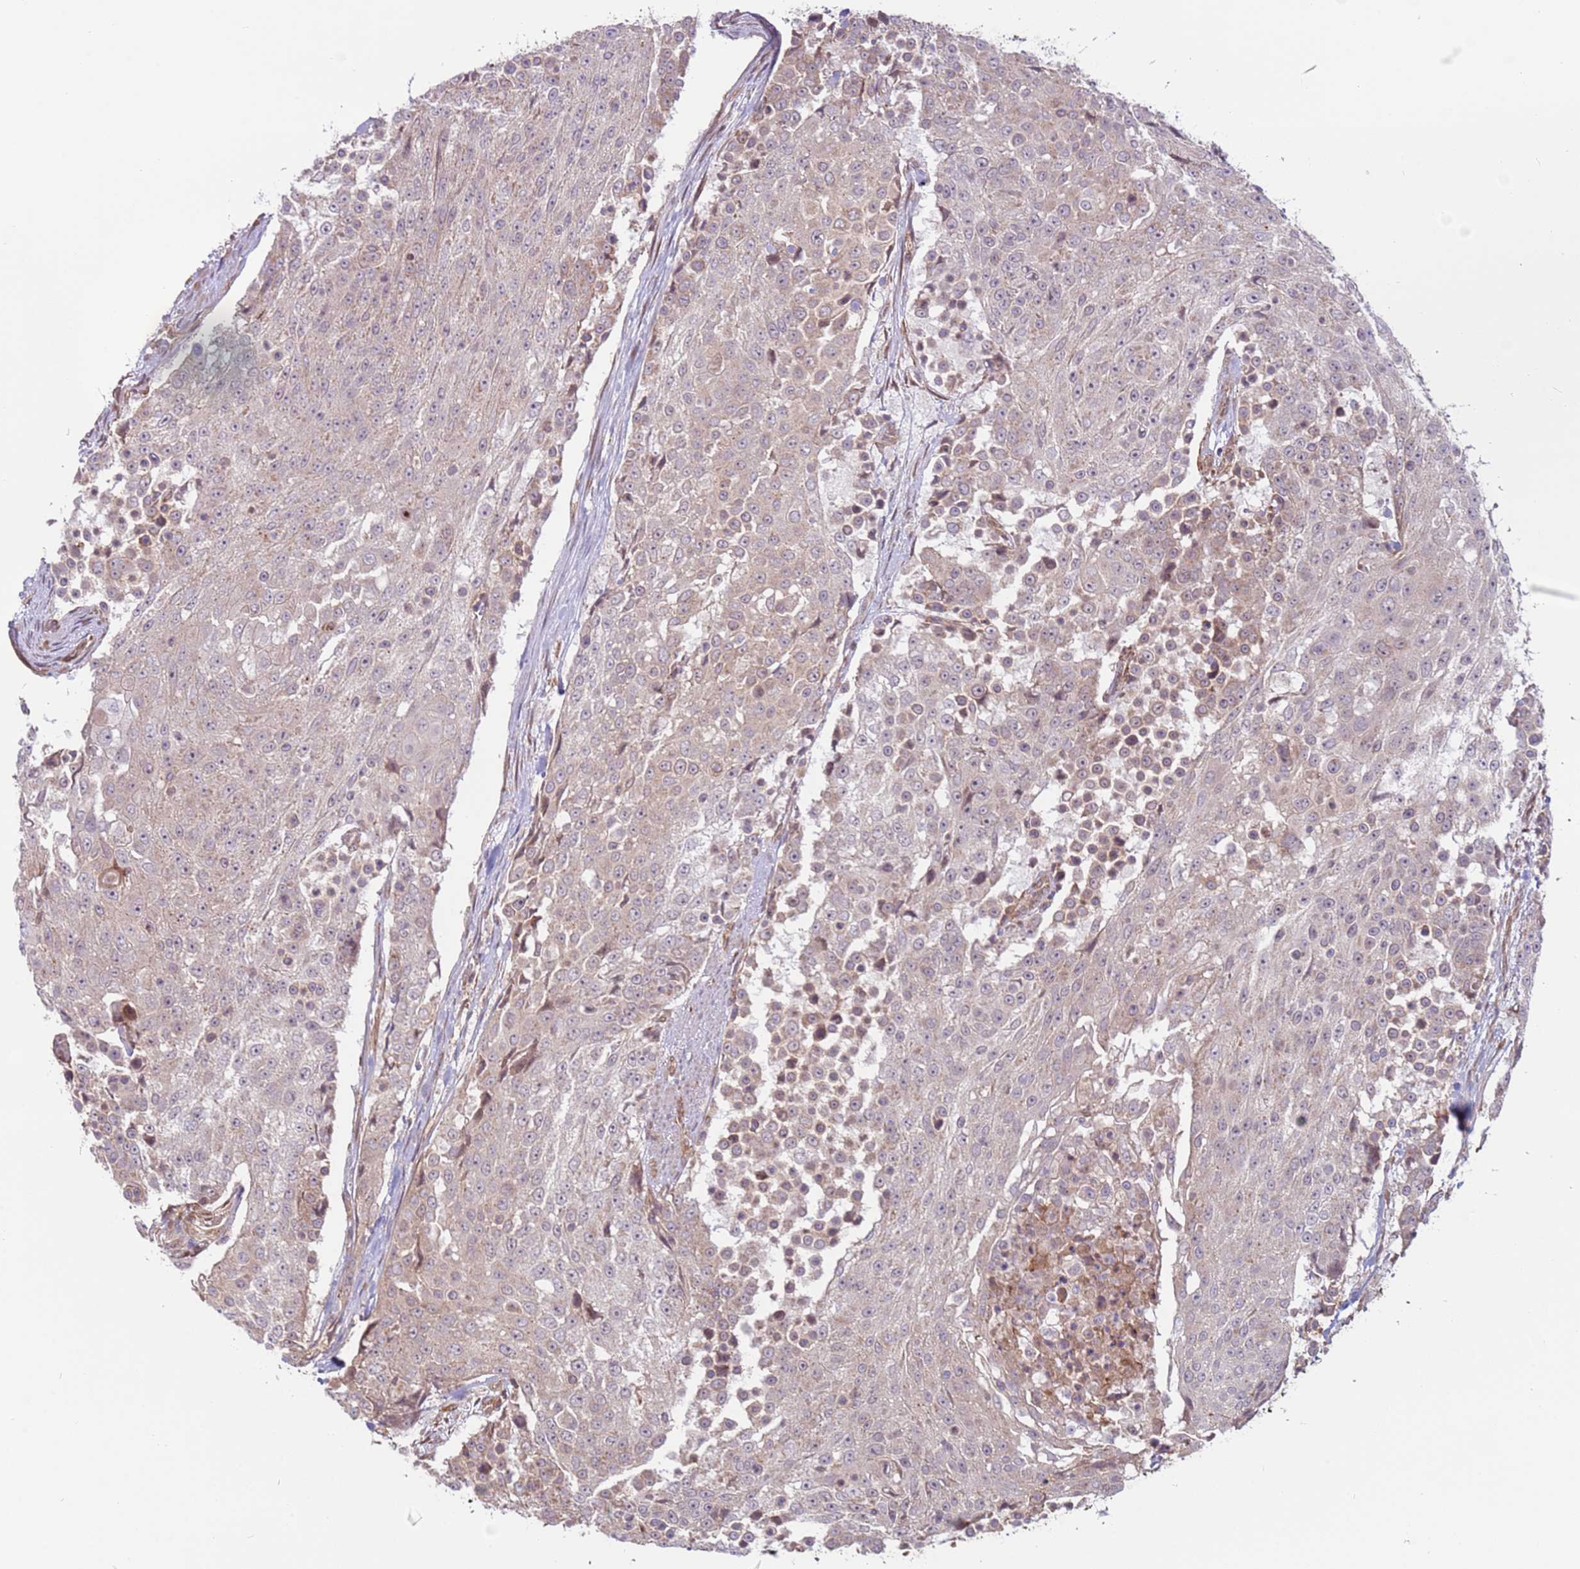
{"staining": {"intensity": "weak", "quantity": "<25%", "location": "cytoplasmic/membranous,nuclear"}, "tissue": "urothelial cancer", "cell_type": "Tumor cells", "image_type": "cancer", "snomed": [{"axis": "morphology", "description": "Urothelial carcinoma, High grade"}, {"axis": "topography", "description": "Urinary bladder"}], "caption": "High-grade urothelial carcinoma was stained to show a protein in brown. There is no significant staining in tumor cells.", "gene": "DCAF4", "patient": {"sex": "female", "age": 63}}